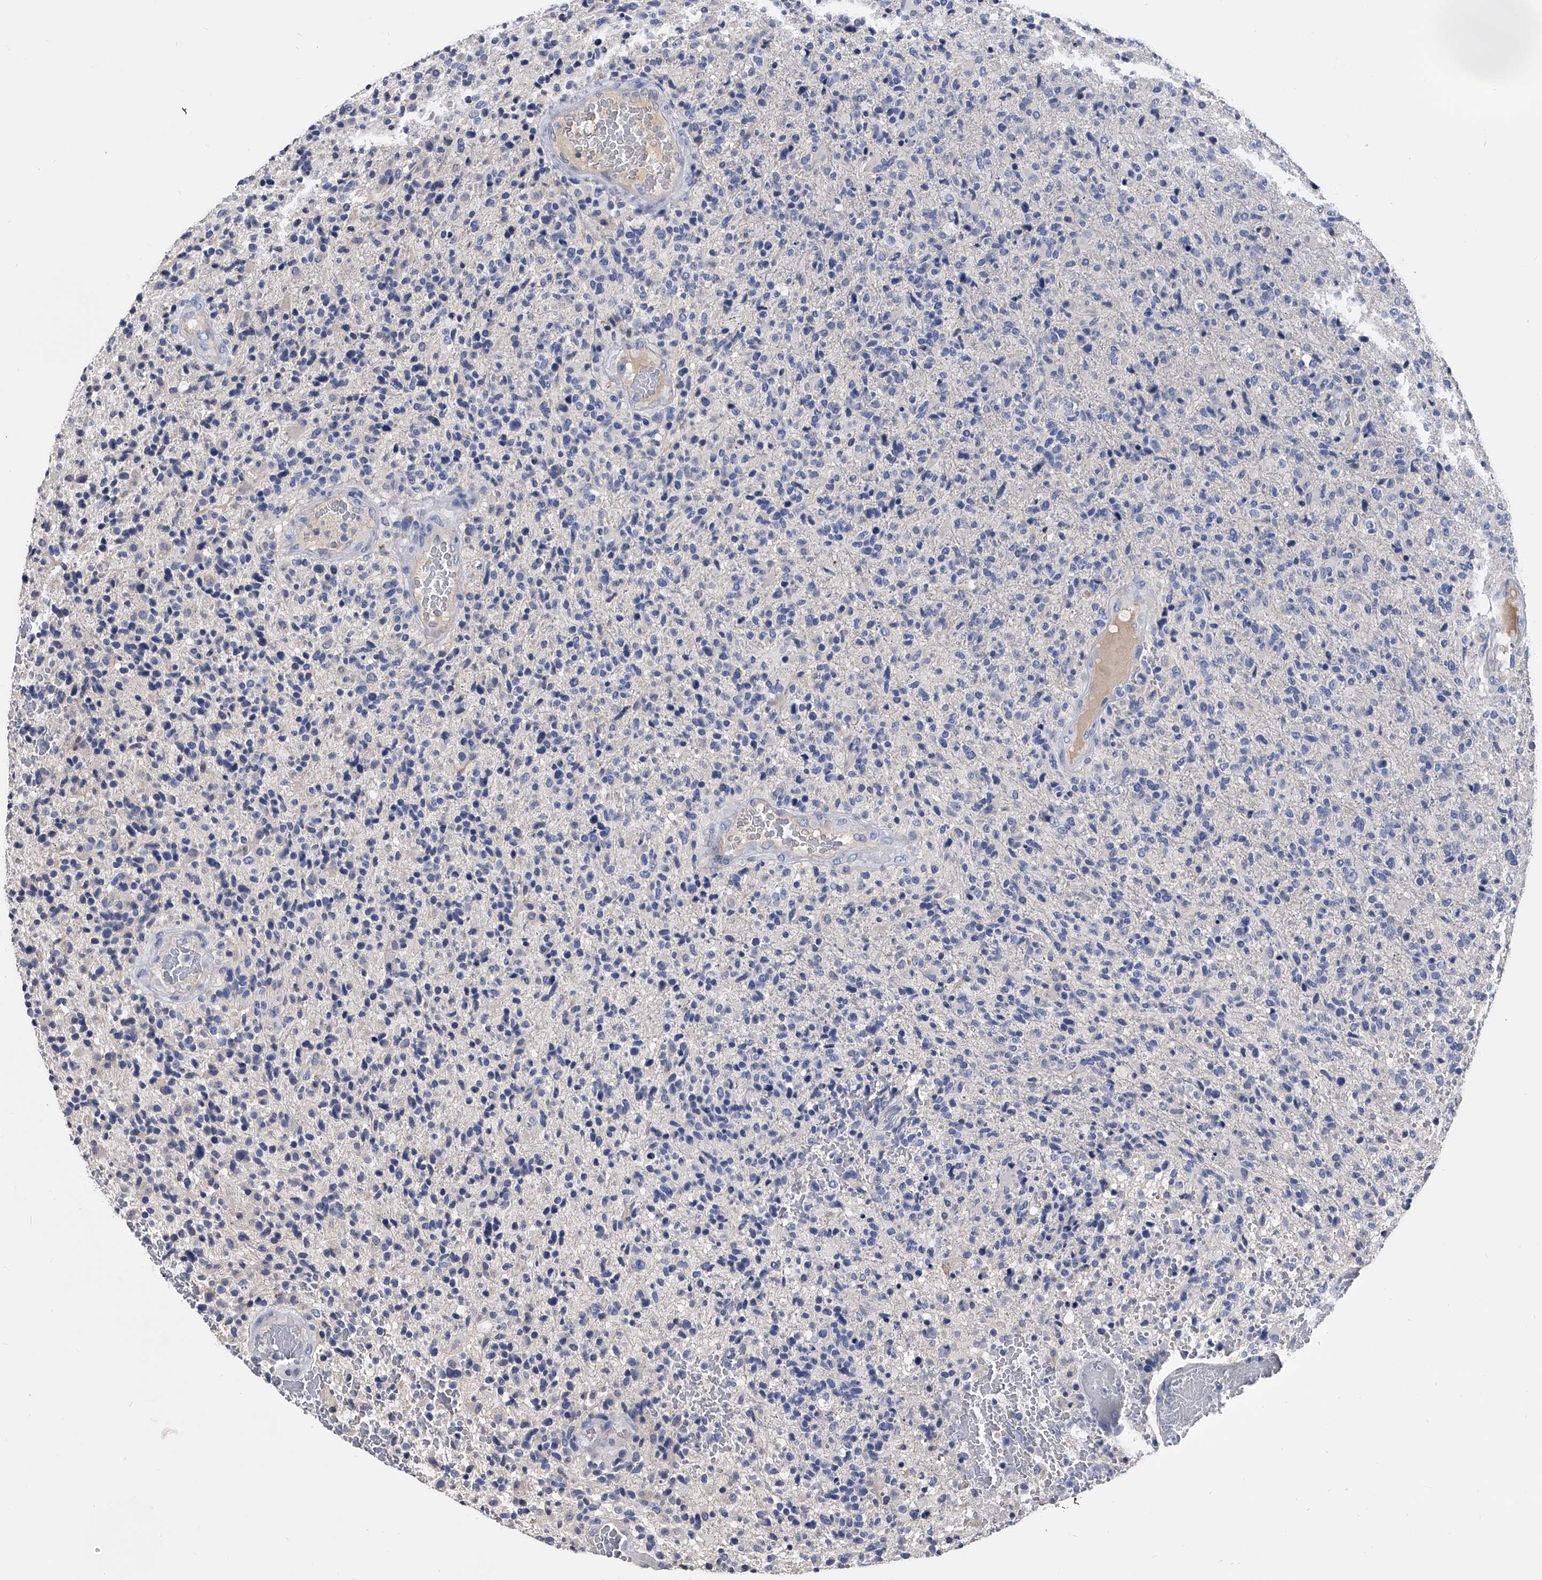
{"staining": {"intensity": "negative", "quantity": "none", "location": "none"}, "tissue": "glioma", "cell_type": "Tumor cells", "image_type": "cancer", "snomed": [{"axis": "morphology", "description": "Glioma, malignant, High grade"}, {"axis": "topography", "description": "Brain"}], "caption": "Immunohistochemistry (IHC) image of neoplastic tissue: human glioma stained with DAB (3,3'-diaminobenzidine) shows no significant protein staining in tumor cells.", "gene": "EFCAB7", "patient": {"sex": "male", "age": 72}}